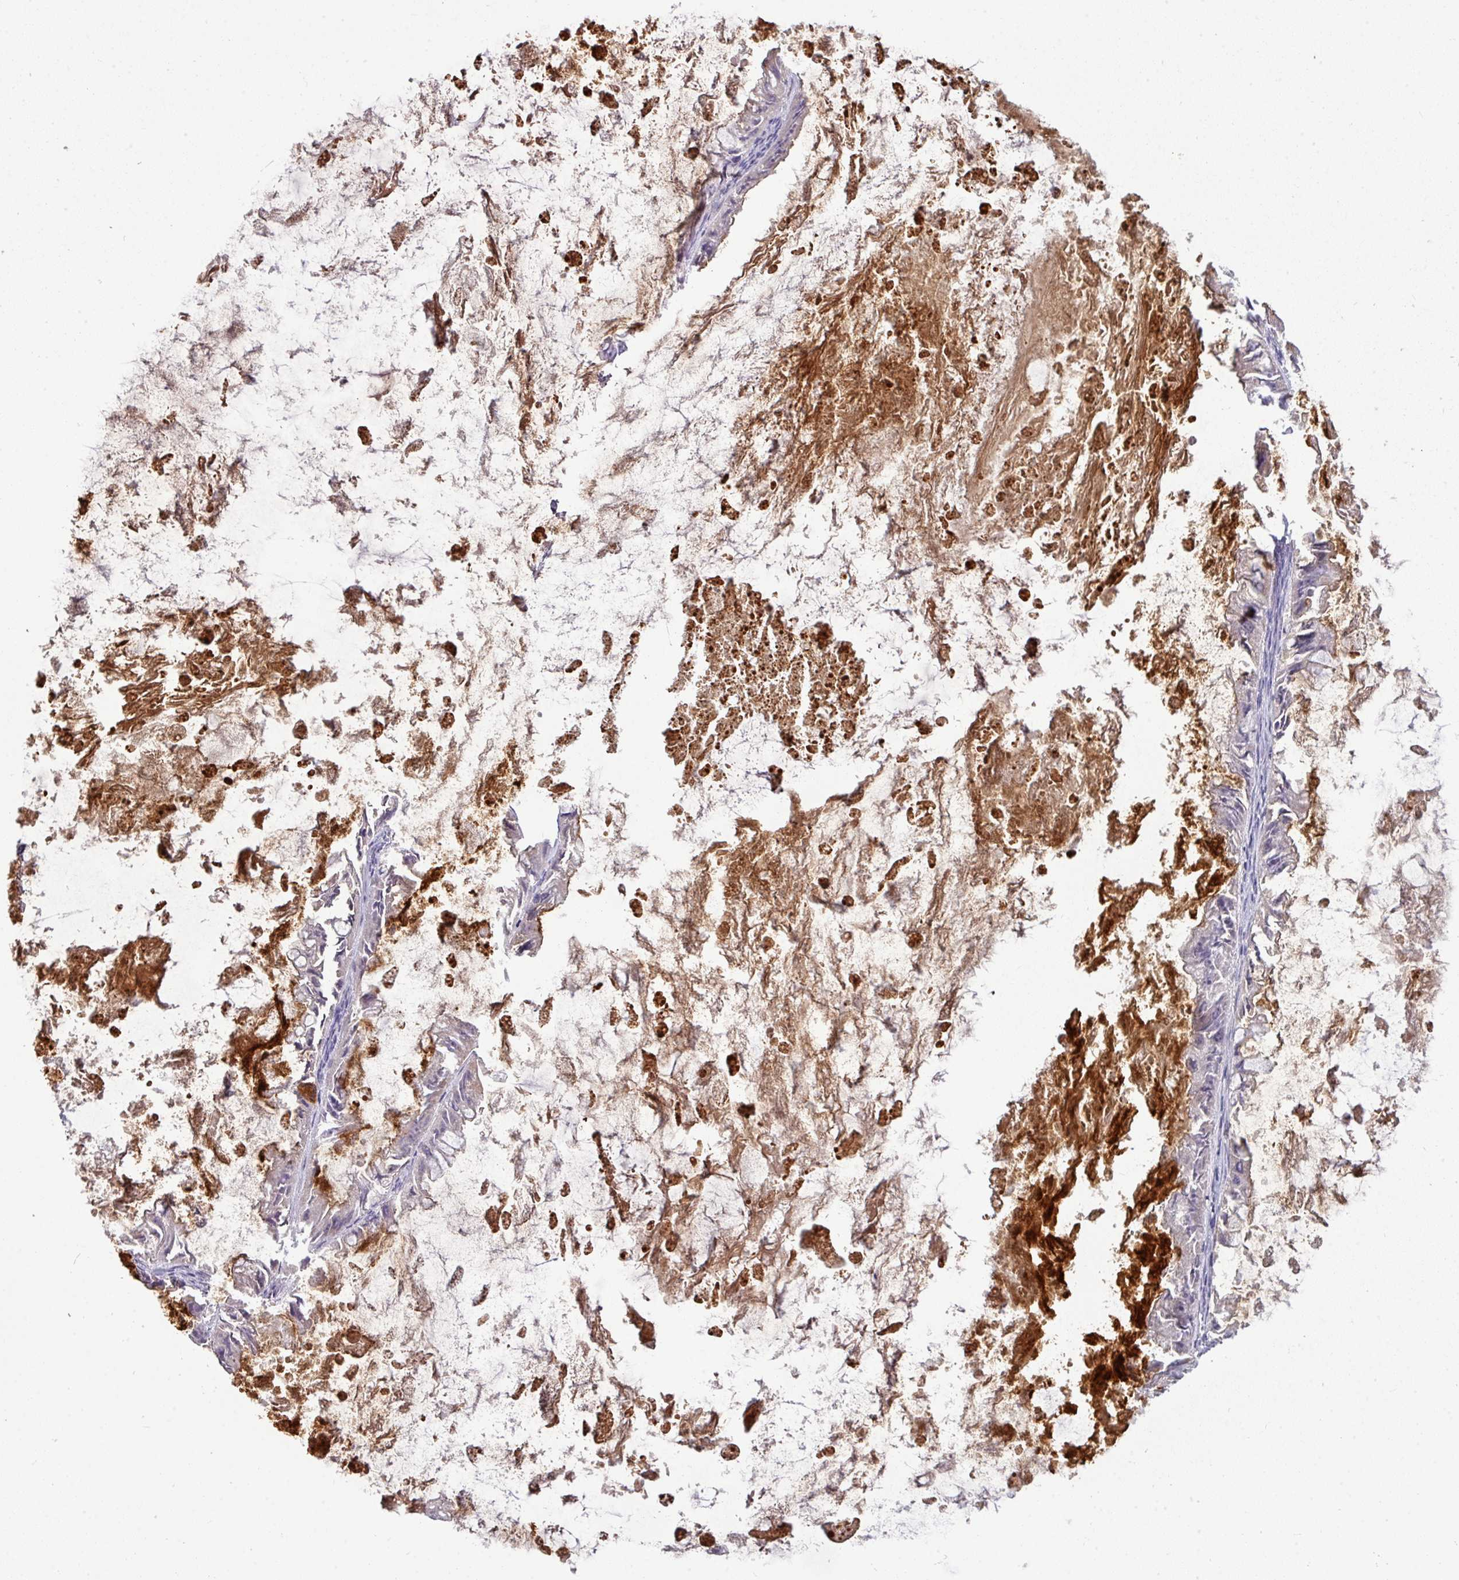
{"staining": {"intensity": "negative", "quantity": "none", "location": "none"}, "tissue": "ovarian cancer", "cell_type": "Tumor cells", "image_type": "cancer", "snomed": [{"axis": "morphology", "description": "Cystadenocarcinoma, mucinous, NOS"}, {"axis": "topography", "description": "Ovary"}], "caption": "DAB immunohistochemical staining of ovarian mucinous cystadenocarcinoma shows no significant staining in tumor cells.", "gene": "PAPLN", "patient": {"sex": "female", "age": 61}}